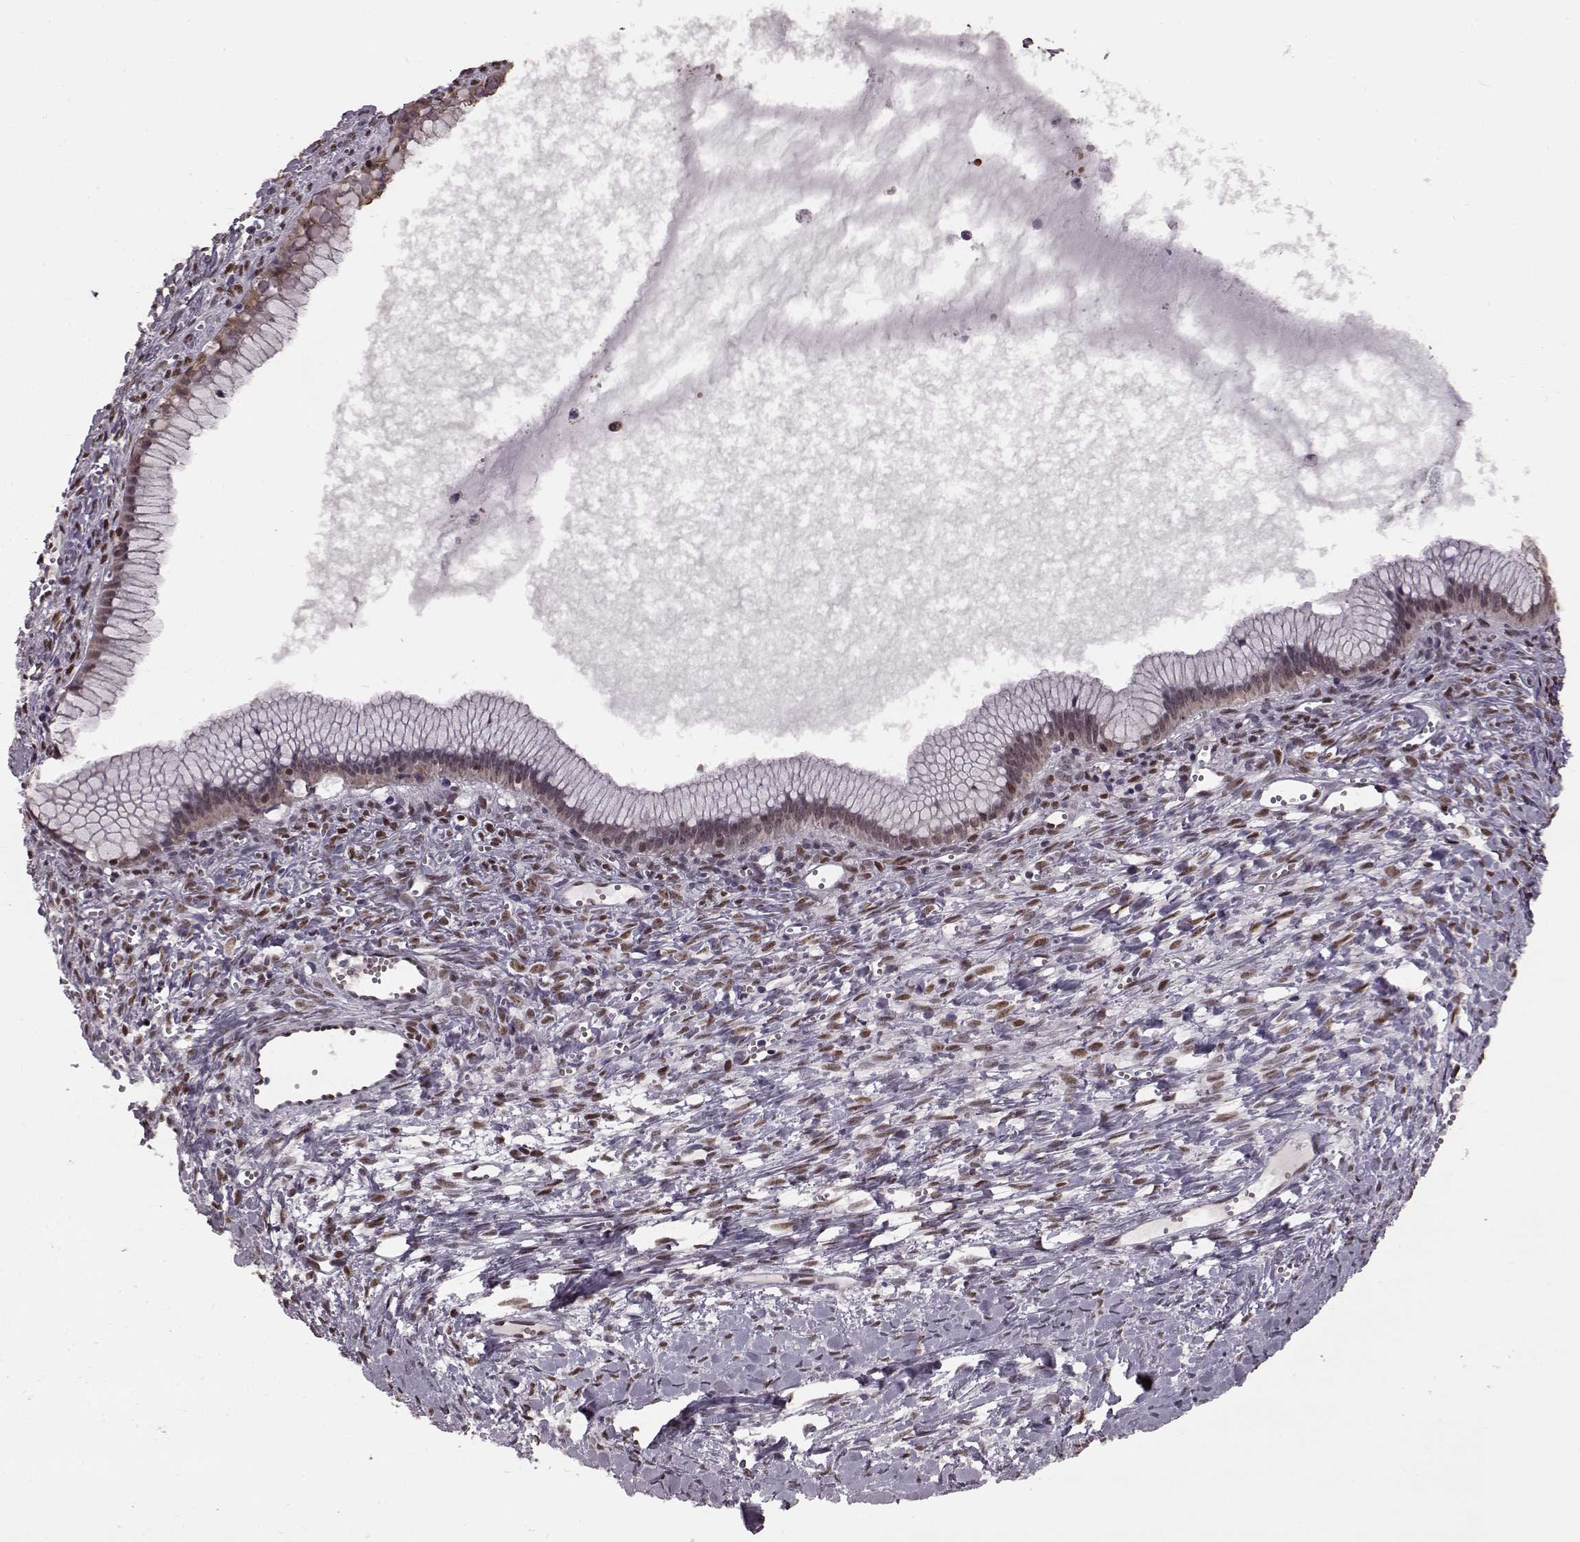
{"staining": {"intensity": "weak", "quantity": "<25%", "location": "nuclear"}, "tissue": "ovarian cancer", "cell_type": "Tumor cells", "image_type": "cancer", "snomed": [{"axis": "morphology", "description": "Cystadenocarcinoma, mucinous, NOS"}, {"axis": "topography", "description": "Ovary"}], "caption": "This photomicrograph is of ovarian cancer (mucinous cystadenocarcinoma) stained with immunohistochemistry to label a protein in brown with the nuclei are counter-stained blue. There is no staining in tumor cells.", "gene": "FTO", "patient": {"sex": "female", "age": 41}}